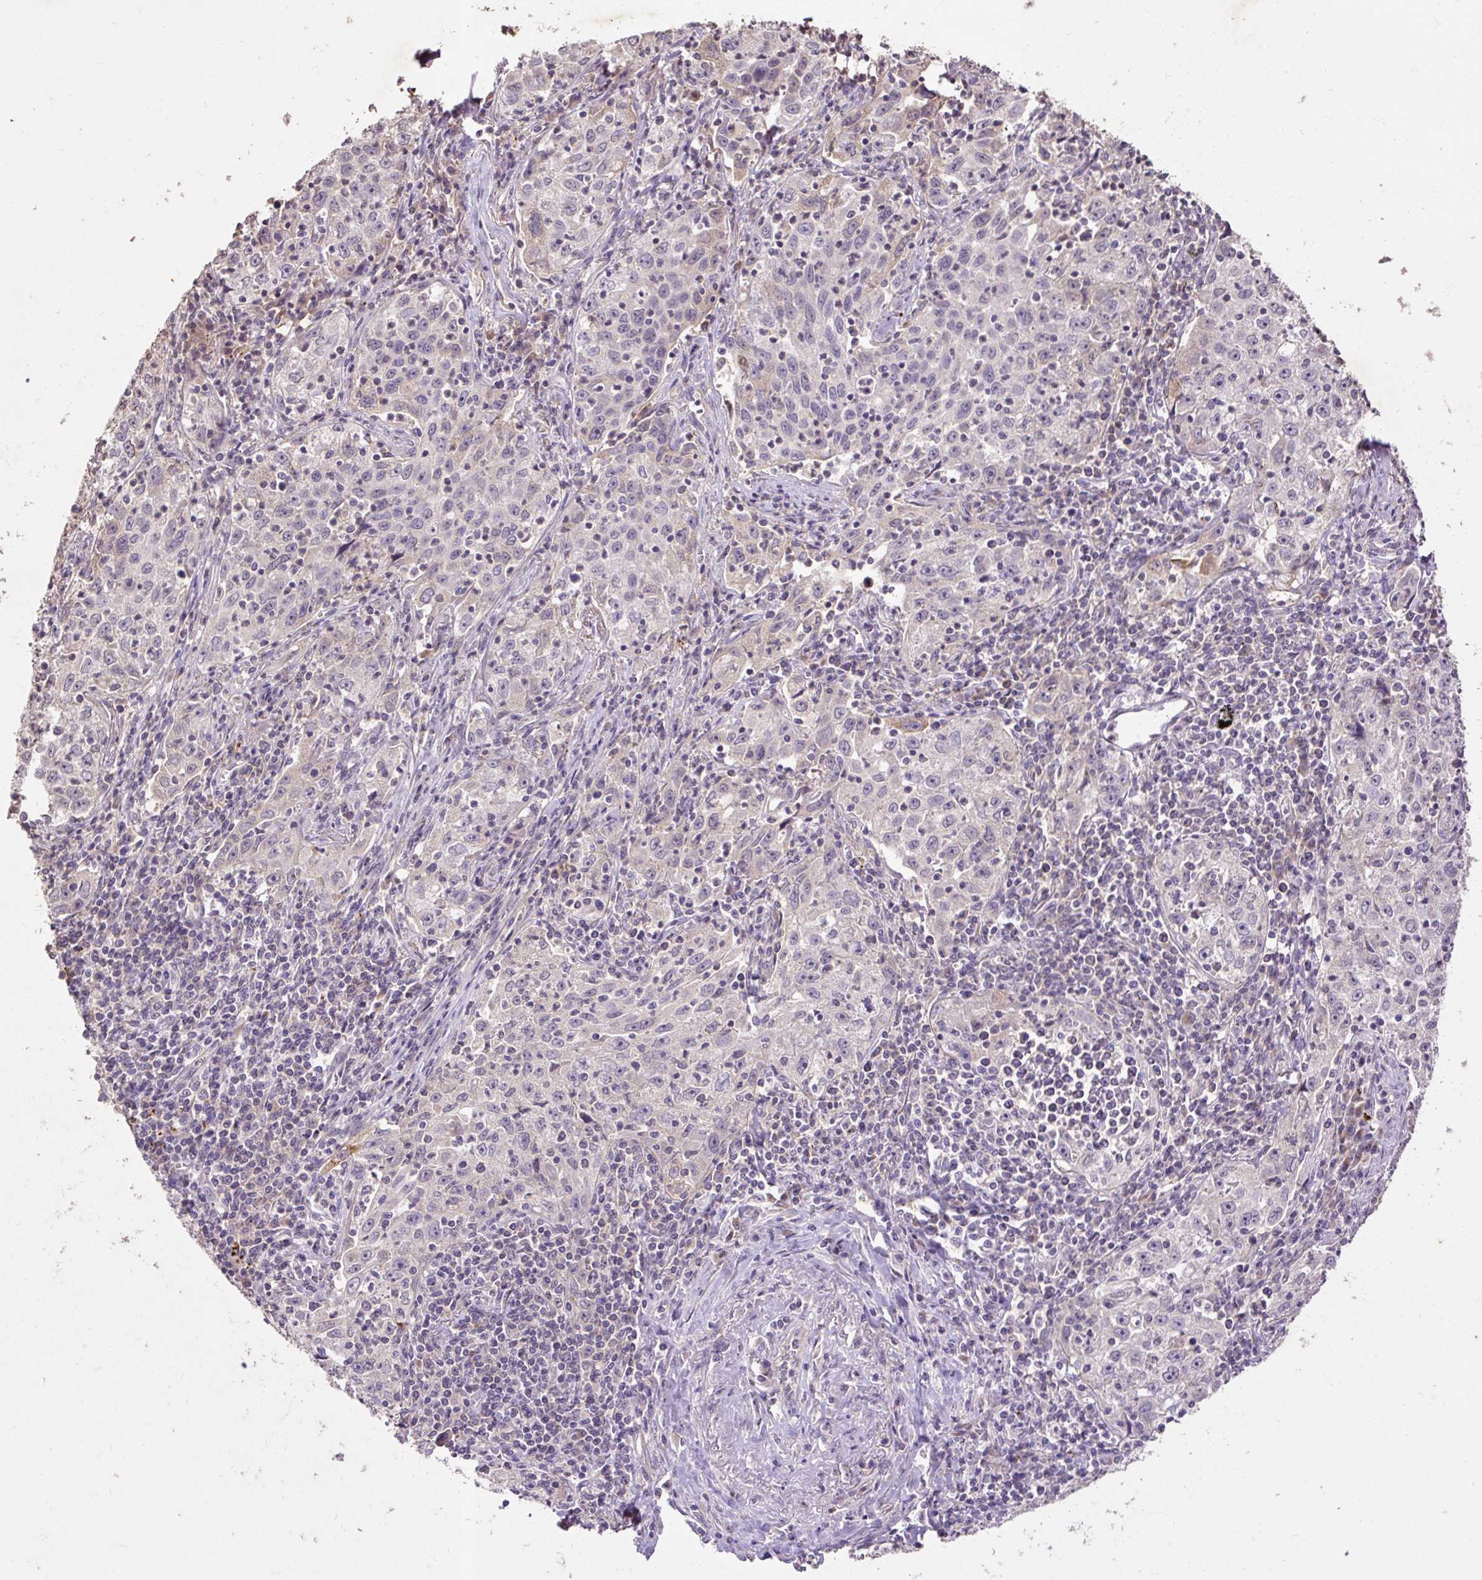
{"staining": {"intensity": "negative", "quantity": "none", "location": "none"}, "tissue": "lung cancer", "cell_type": "Tumor cells", "image_type": "cancer", "snomed": [{"axis": "morphology", "description": "Squamous cell carcinoma, NOS"}, {"axis": "topography", "description": "Lung"}], "caption": "This is an immunohistochemistry histopathology image of lung cancer (squamous cell carcinoma). There is no staining in tumor cells.", "gene": "LRTM2", "patient": {"sex": "male", "age": 71}}